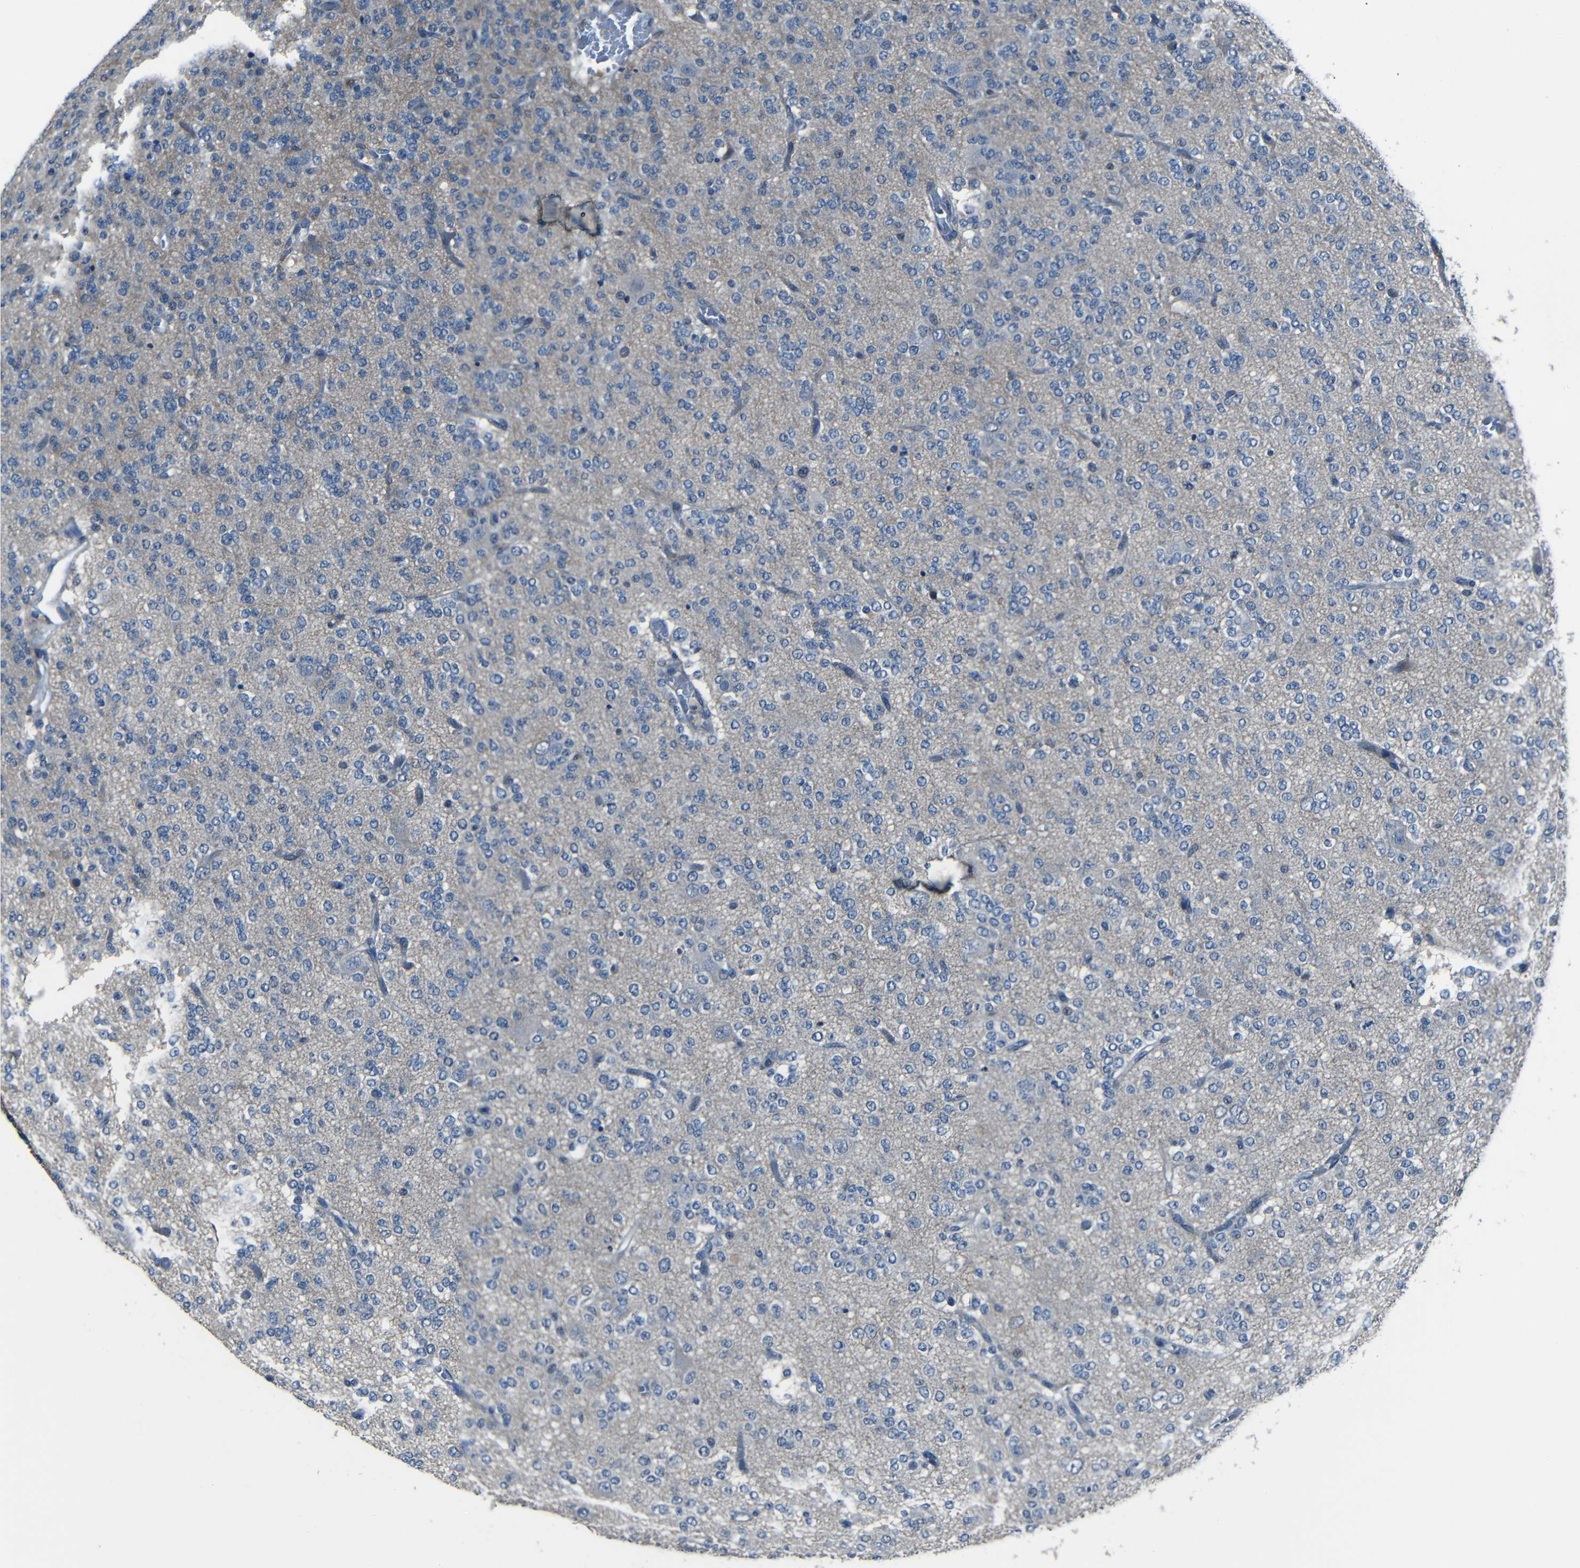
{"staining": {"intensity": "negative", "quantity": "none", "location": "none"}, "tissue": "glioma", "cell_type": "Tumor cells", "image_type": "cancer", "snomed": [{"axis": "morphology", "description": "Glioma, malignant, Low grade"}, {"axis": "topography", "description": "Brain"}], "caption": "This is an immunohistochemistry (IHC) micrograph of malignant glioma (low-grade). There is no staining in tumor cells.", "gene": "SLA", "patient": {"sex": "male", "age": 38}}